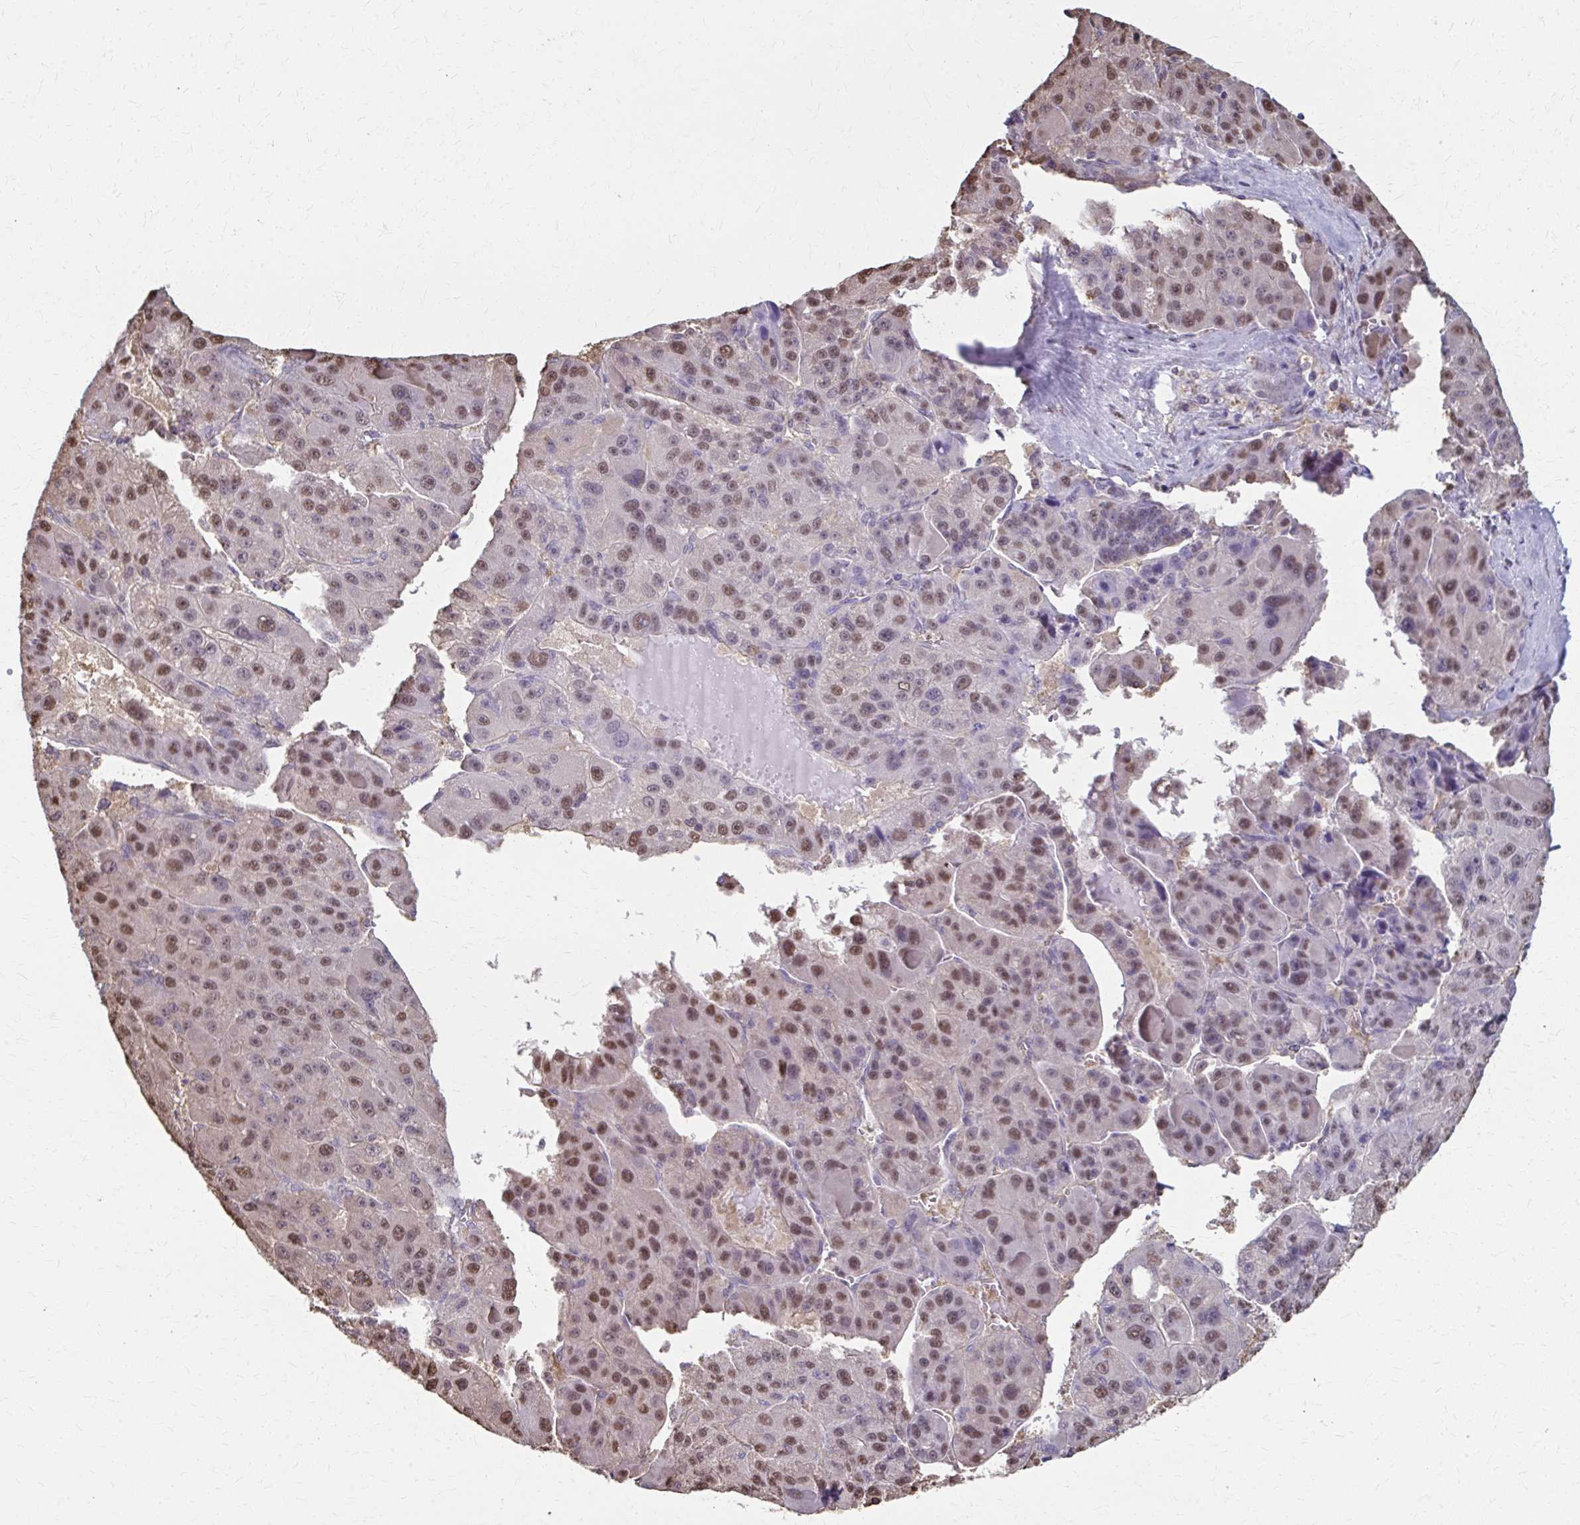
{"staining": {"intensity": "moderate", "quantity": ">75%", "location": "nuclear"}, "tissue": "liver cancer", "cell_type": "Tumor cells", "image_type": "cancer", "snomed": [{"axis": "morphology", "description": "Carcinoma, Hepatocellular, NOS"}, {"axis": "topography", "description": "Liver"}], "caption": "The image demonstrates a brown stain indicating the presence of a protein in the nuclear of tumor cells in liver hepatocellular carcinoma.", "gene": "ING4", "patient": {"sex": "male", "age": 76}}